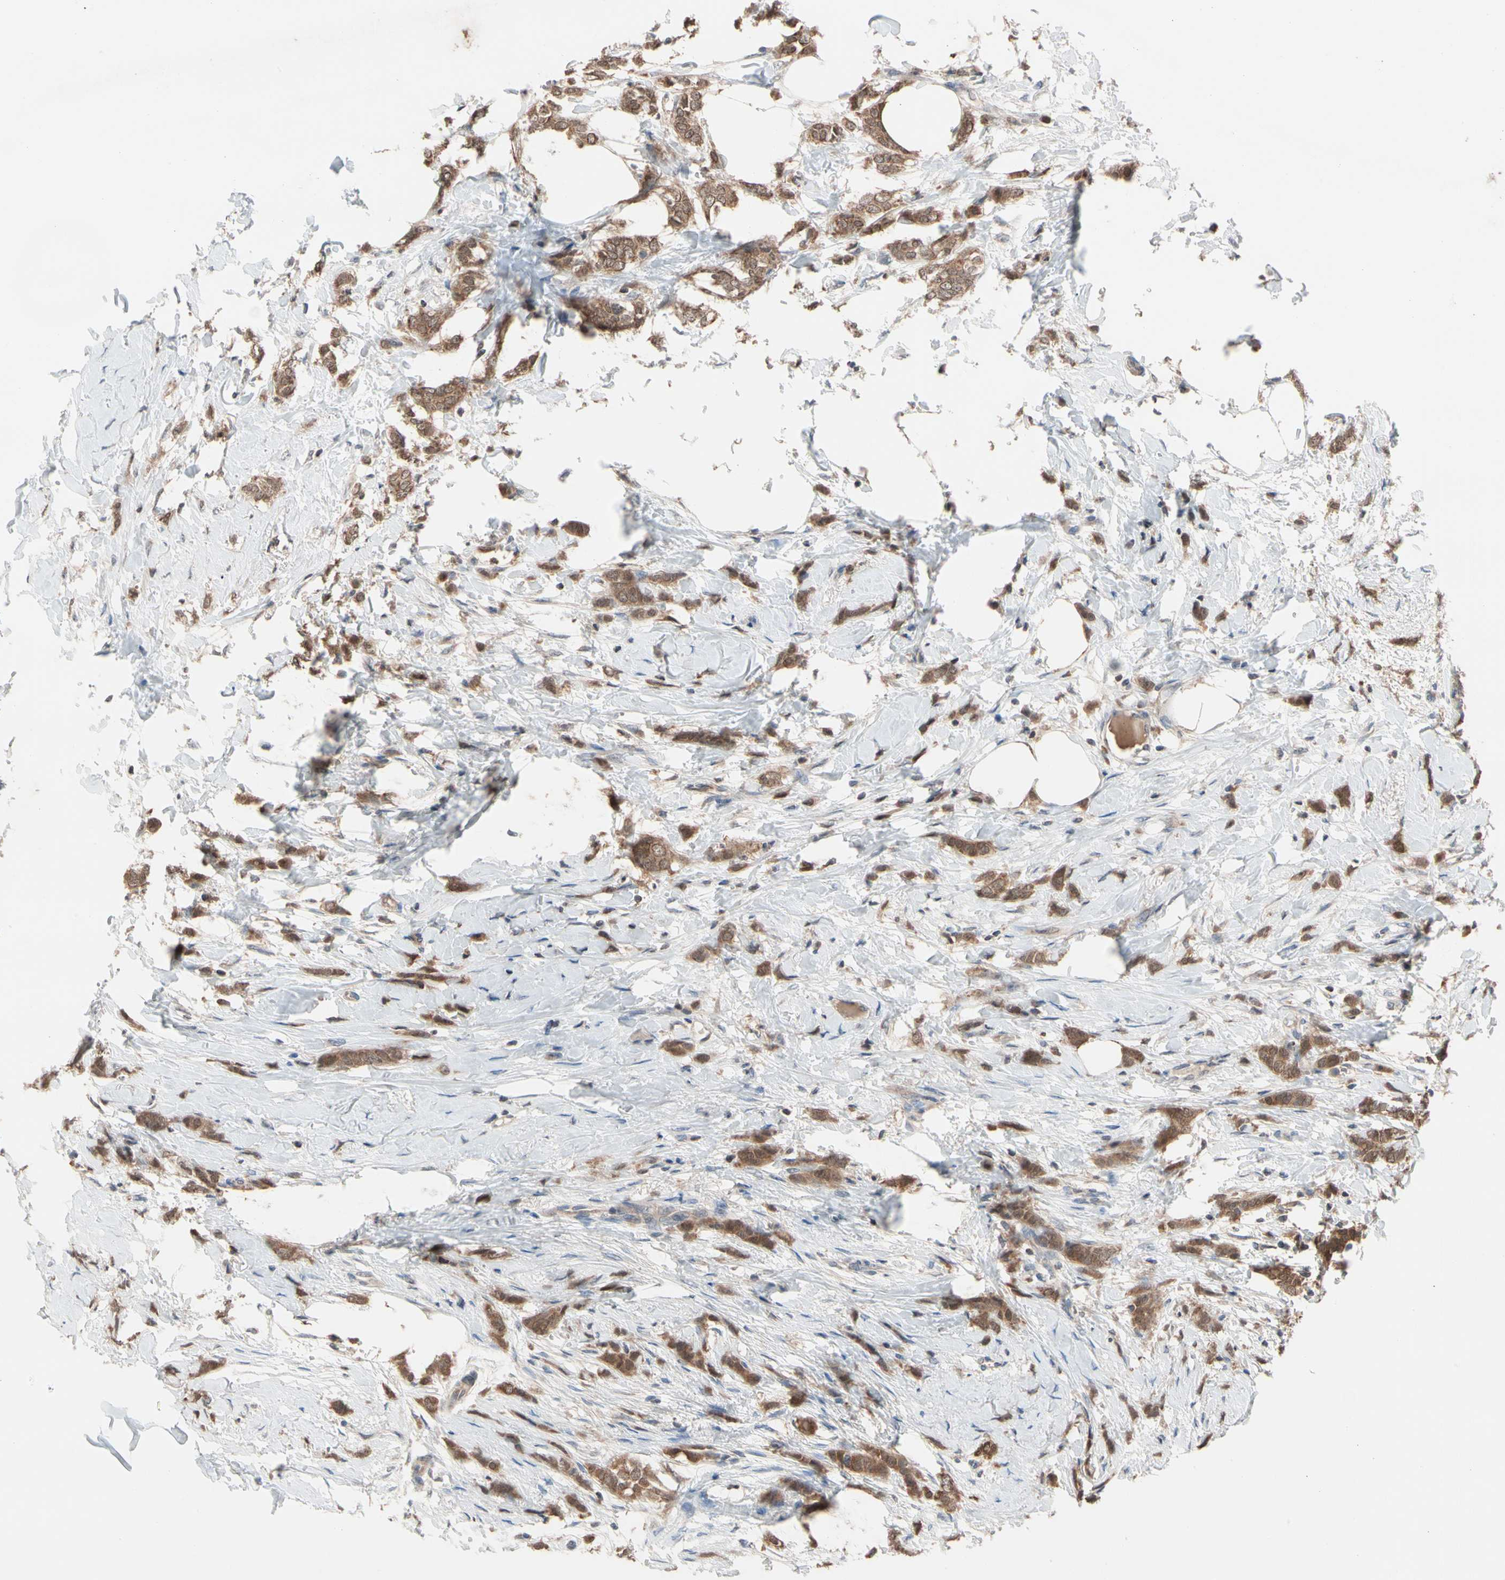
{"staining": {"intensity": "moderate", "quantity": ">75%", "location": "cytoplasmic/membranous"}, "tissue": "breast cancer", "cell_type": "Tumor cells", "image_type": "cancer", "snomed": [{"axis": "morphology", "description": "Lobular carcinoma, in situ"}, {"axis": "morphology", "description": "Lobular carcinoma"}, {"axis": "topography", "description": "Breast"}], "caption": "Immunohistochemical staining of breast lobular carcinoma displays moderate cytoplasmic/membranous protein positivity in about >75% of tumor cells.", "gene": "MTHFS", "patient": {"sex": "female", "age": 41}}